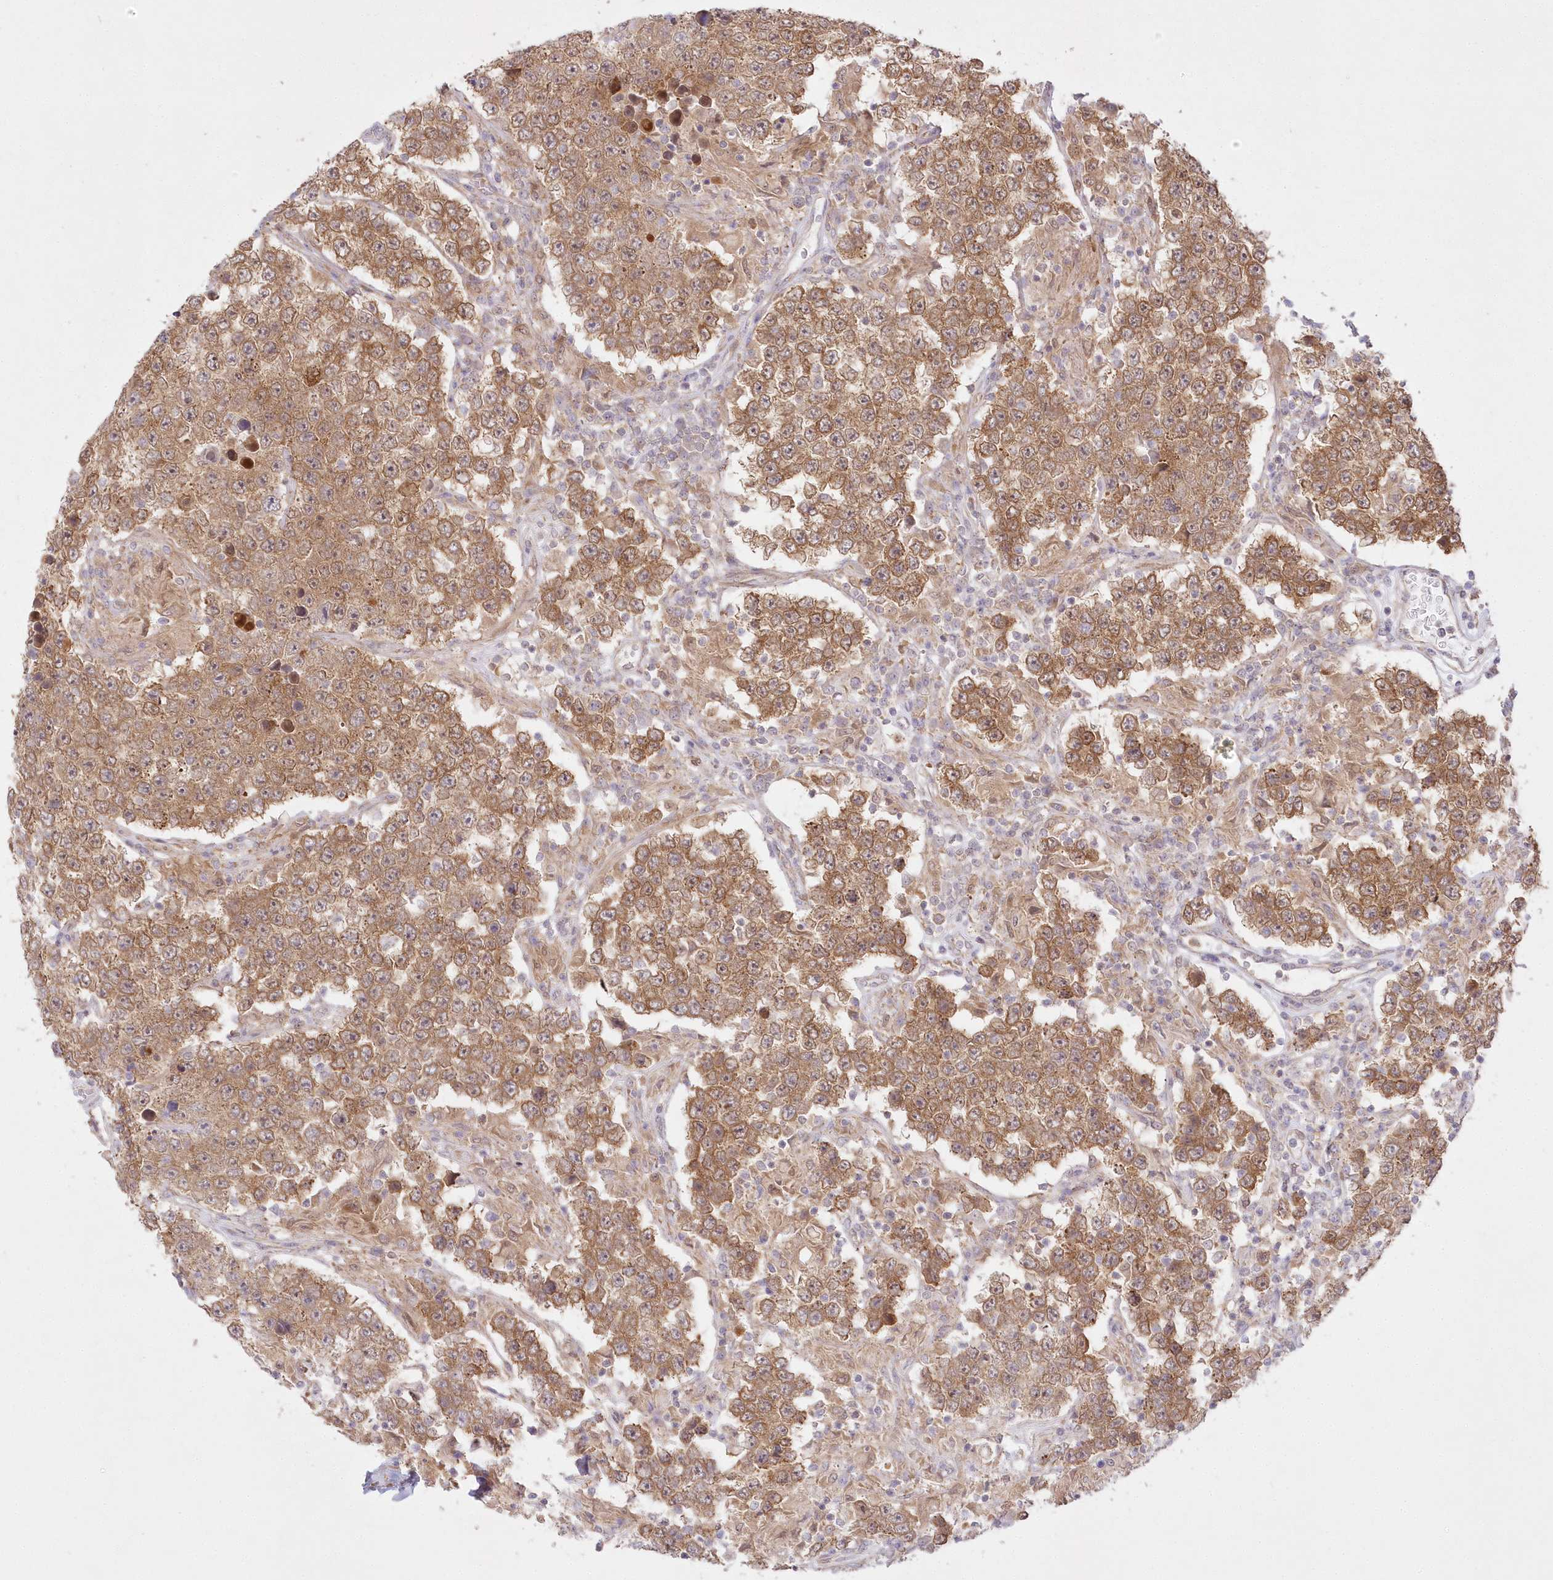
{"staining": {"intensity": "moderate", "quantity": ">75%", "location": "cytoplasmic/membranous"}, "tissue": "testis cancer", "cell_type": "Tumor cells", "image_type": "cancer", "snomed": [{"axis": "morphology", "description": "Normal tissue, NOS"}, {"axis": "morphology", "description": "Urothelial carcinoma, High grade"}, {"axis": "morphology", "description": "Seminoma, NOS"}, {"axis": "morphology", "description": "Carcinoma, Embryonal, NOS"}, {"axis": "topography", "description": "Urinary bladder"}, {"axis": "topography", "description": "Testis"}], "caption": "An immunohistochemistry (IHC) photomicrograph of neoplastic tissue is shown. Protein staining in brown highlights moderate cytoplasmic/membranous positivity in testis cancer within tumor cells. (brown staining indicates protein expression, while blue staining denotes nuclei).", "gene": "RNPEP", "patient": {"sex": "male", "age": 41}}